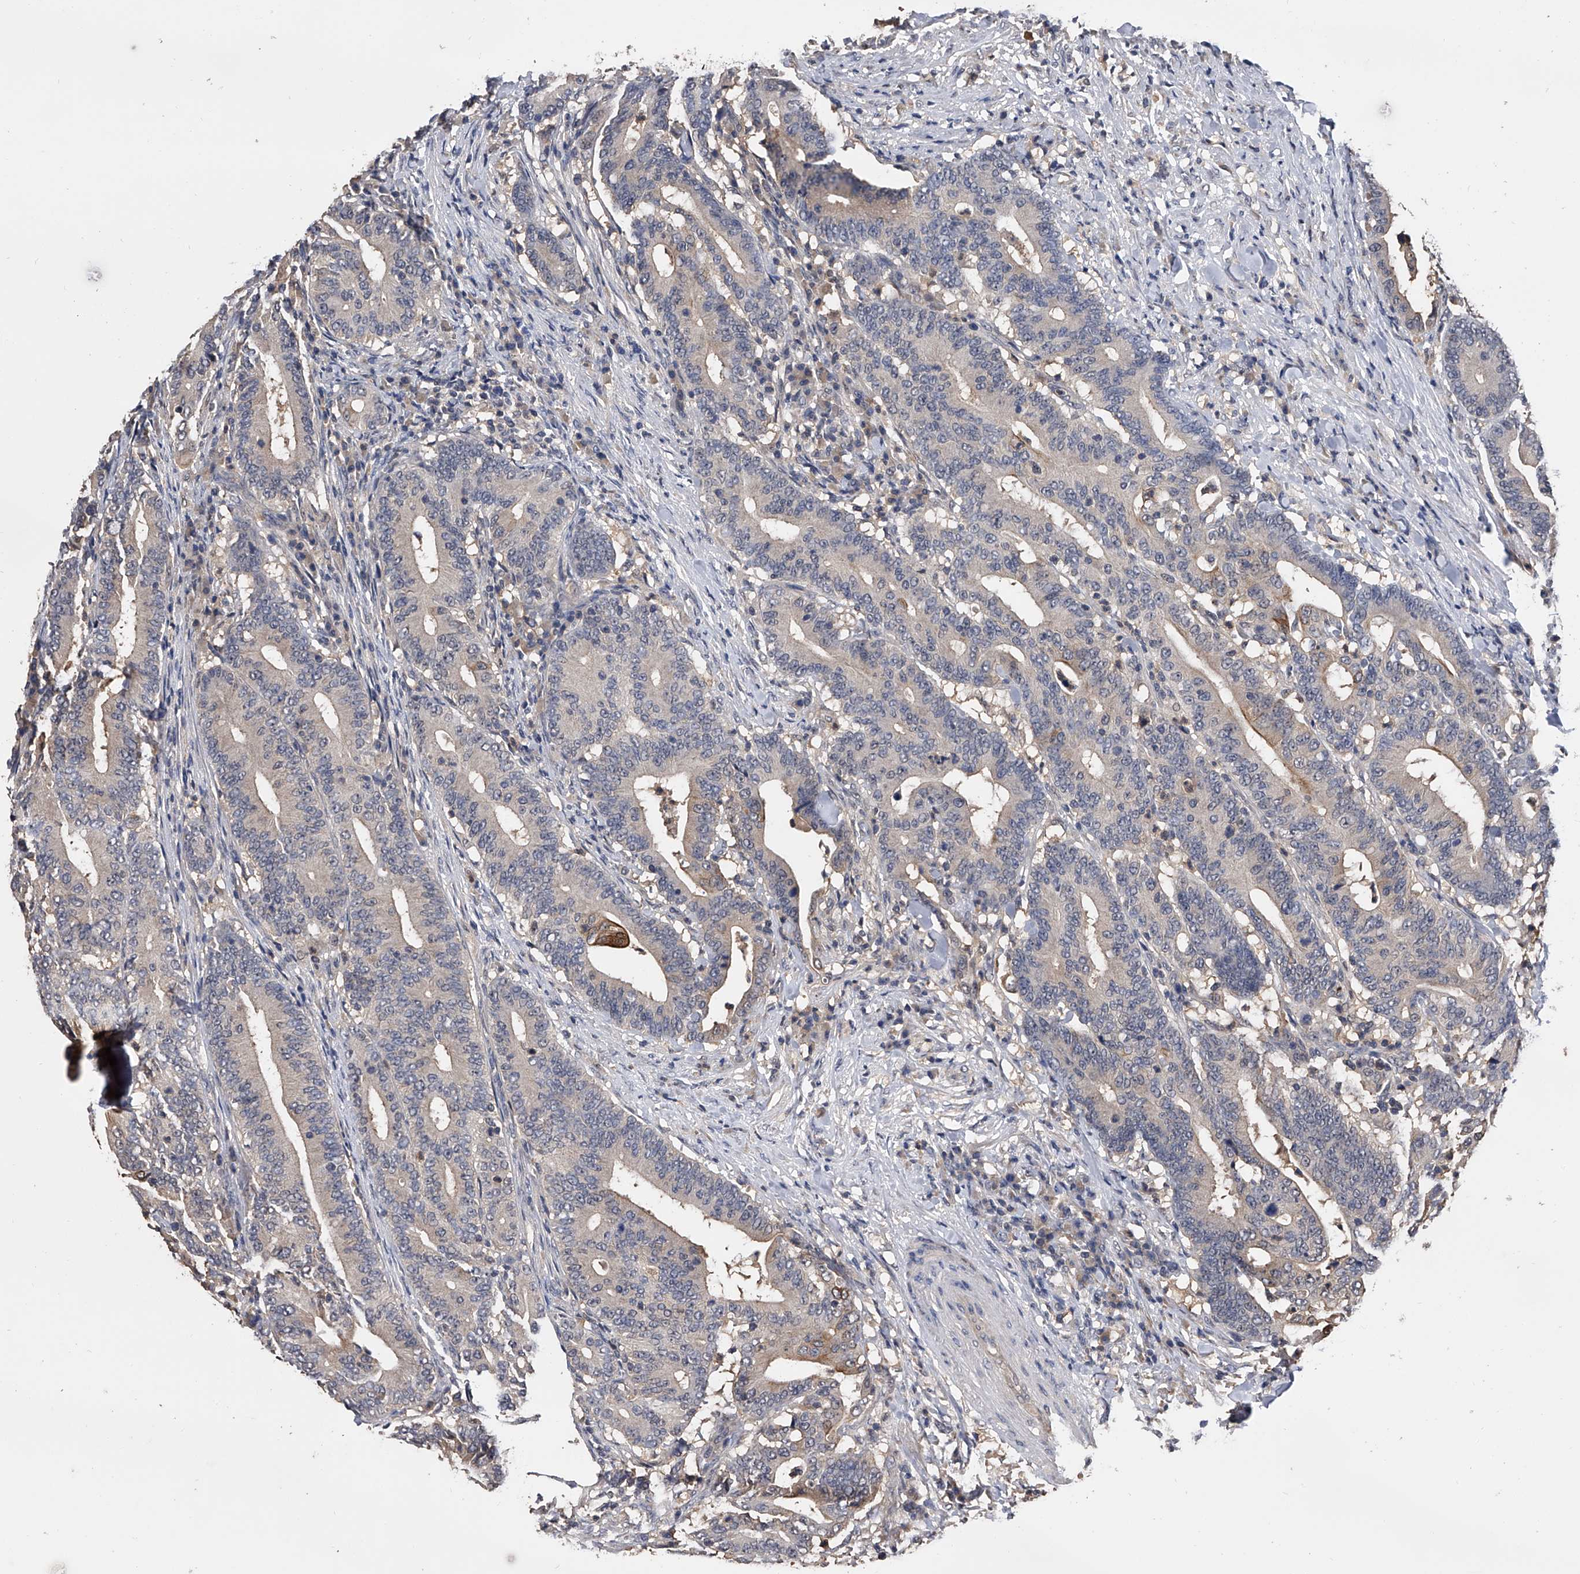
{"staining": {"intensity": "weak", "quantity": "<25%", "location": "cytoplasmic/membranous"}, "tissue": "colorectal cancer", "cell_type": "Tumor cells", "image_type": "cancer", "snomed": [{"axis": "morphology", "description": "Adenocarcinoma, NOS"}, {"axis": "topography", "description": "Colon"}], "caption": "Micrograph shows no protein positivity in tumor cells of colorectal adenocarcinoma tissue.", "gene": "EFCAB7", "patient": {"sex": "female", "age": 66}}